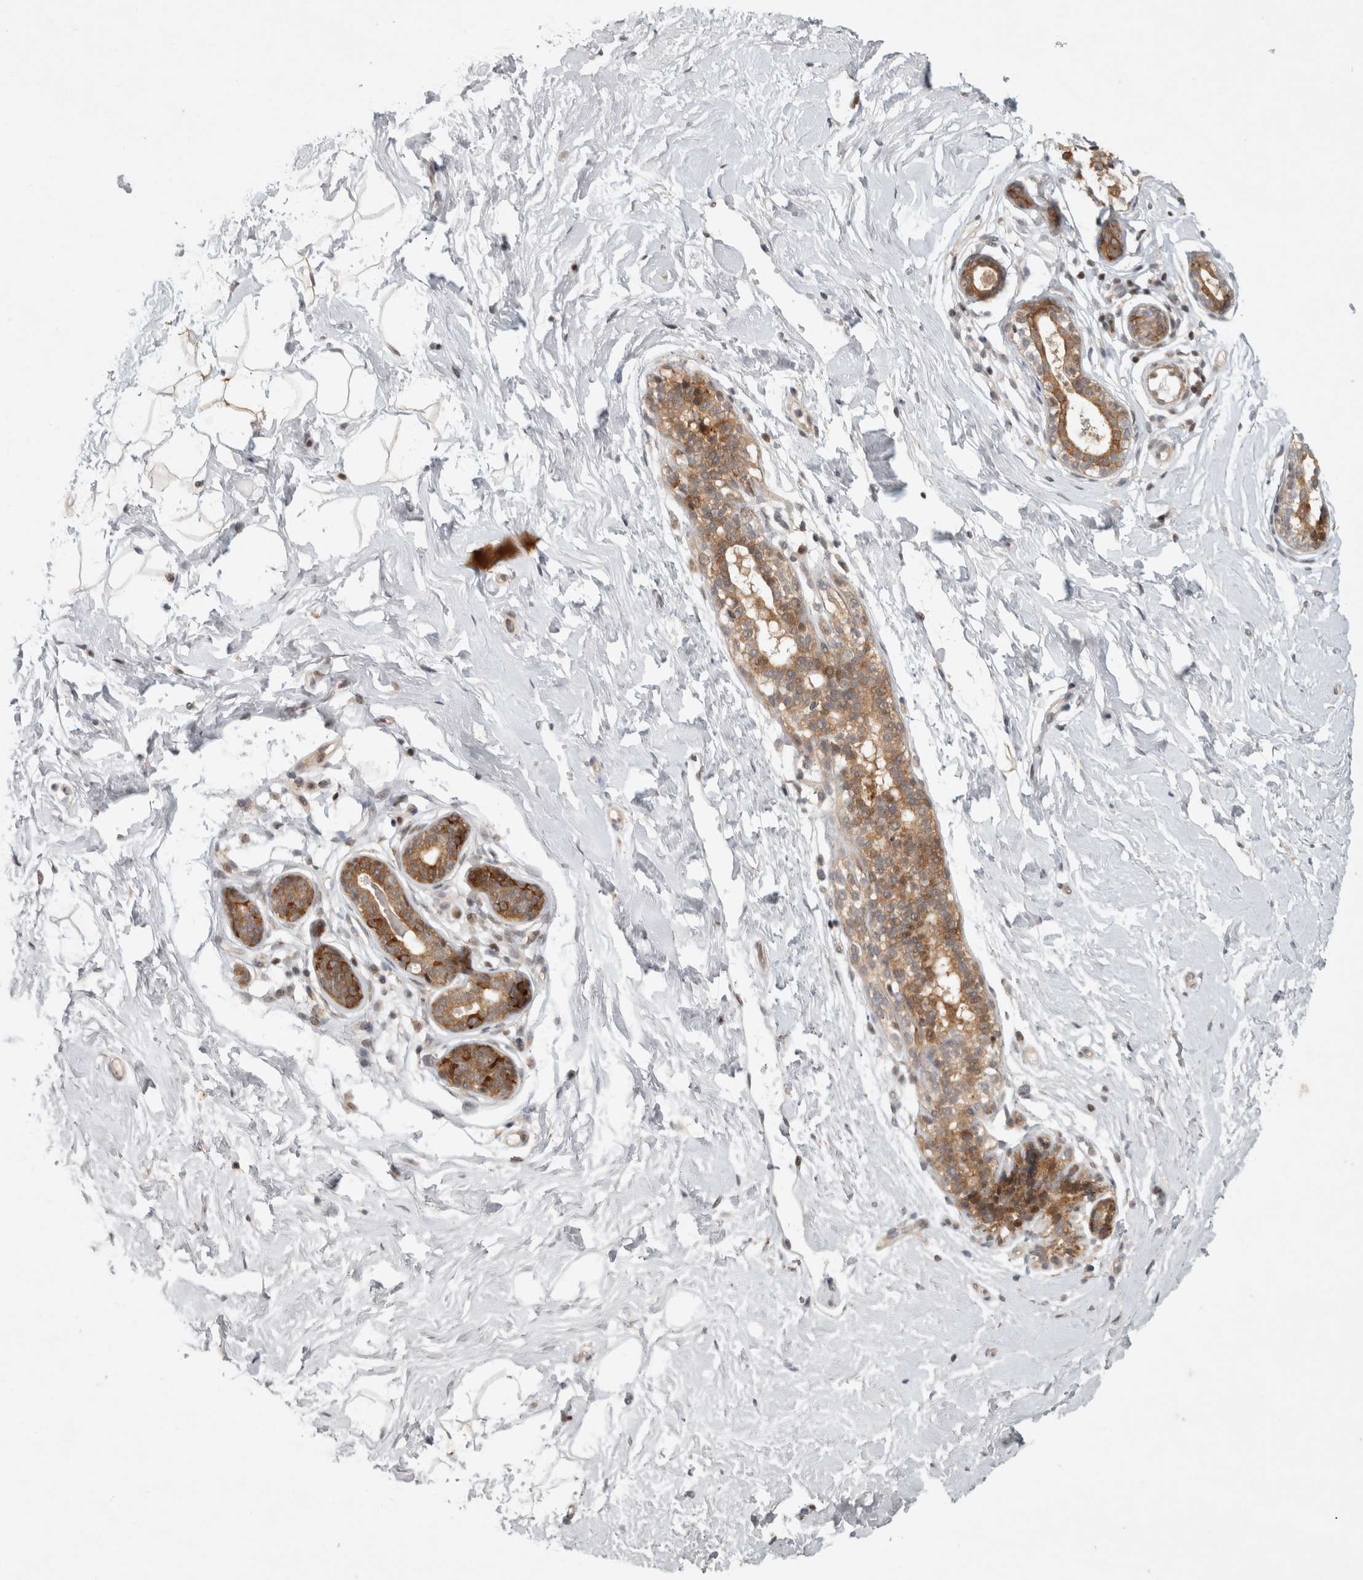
{"staining": {"intensity": "negative", "quantity": "none", "location": "none"}, "tissue": "breast", "cell_type": "Adipocytes", "image_type": "normal", "snomed": [{"axis": "morphology", "description": "Normal tissue, NOS"}, {"axis": "topography", "description": "Breast"}], "caption": "IHC histopathology image of unremarkable human breast stained for a protein (brown), which reveals no expression in adipocytes. Nuclei are stained in blue.", "gene": "KDM8", "patient": {"sex": "female", "age": 23}}